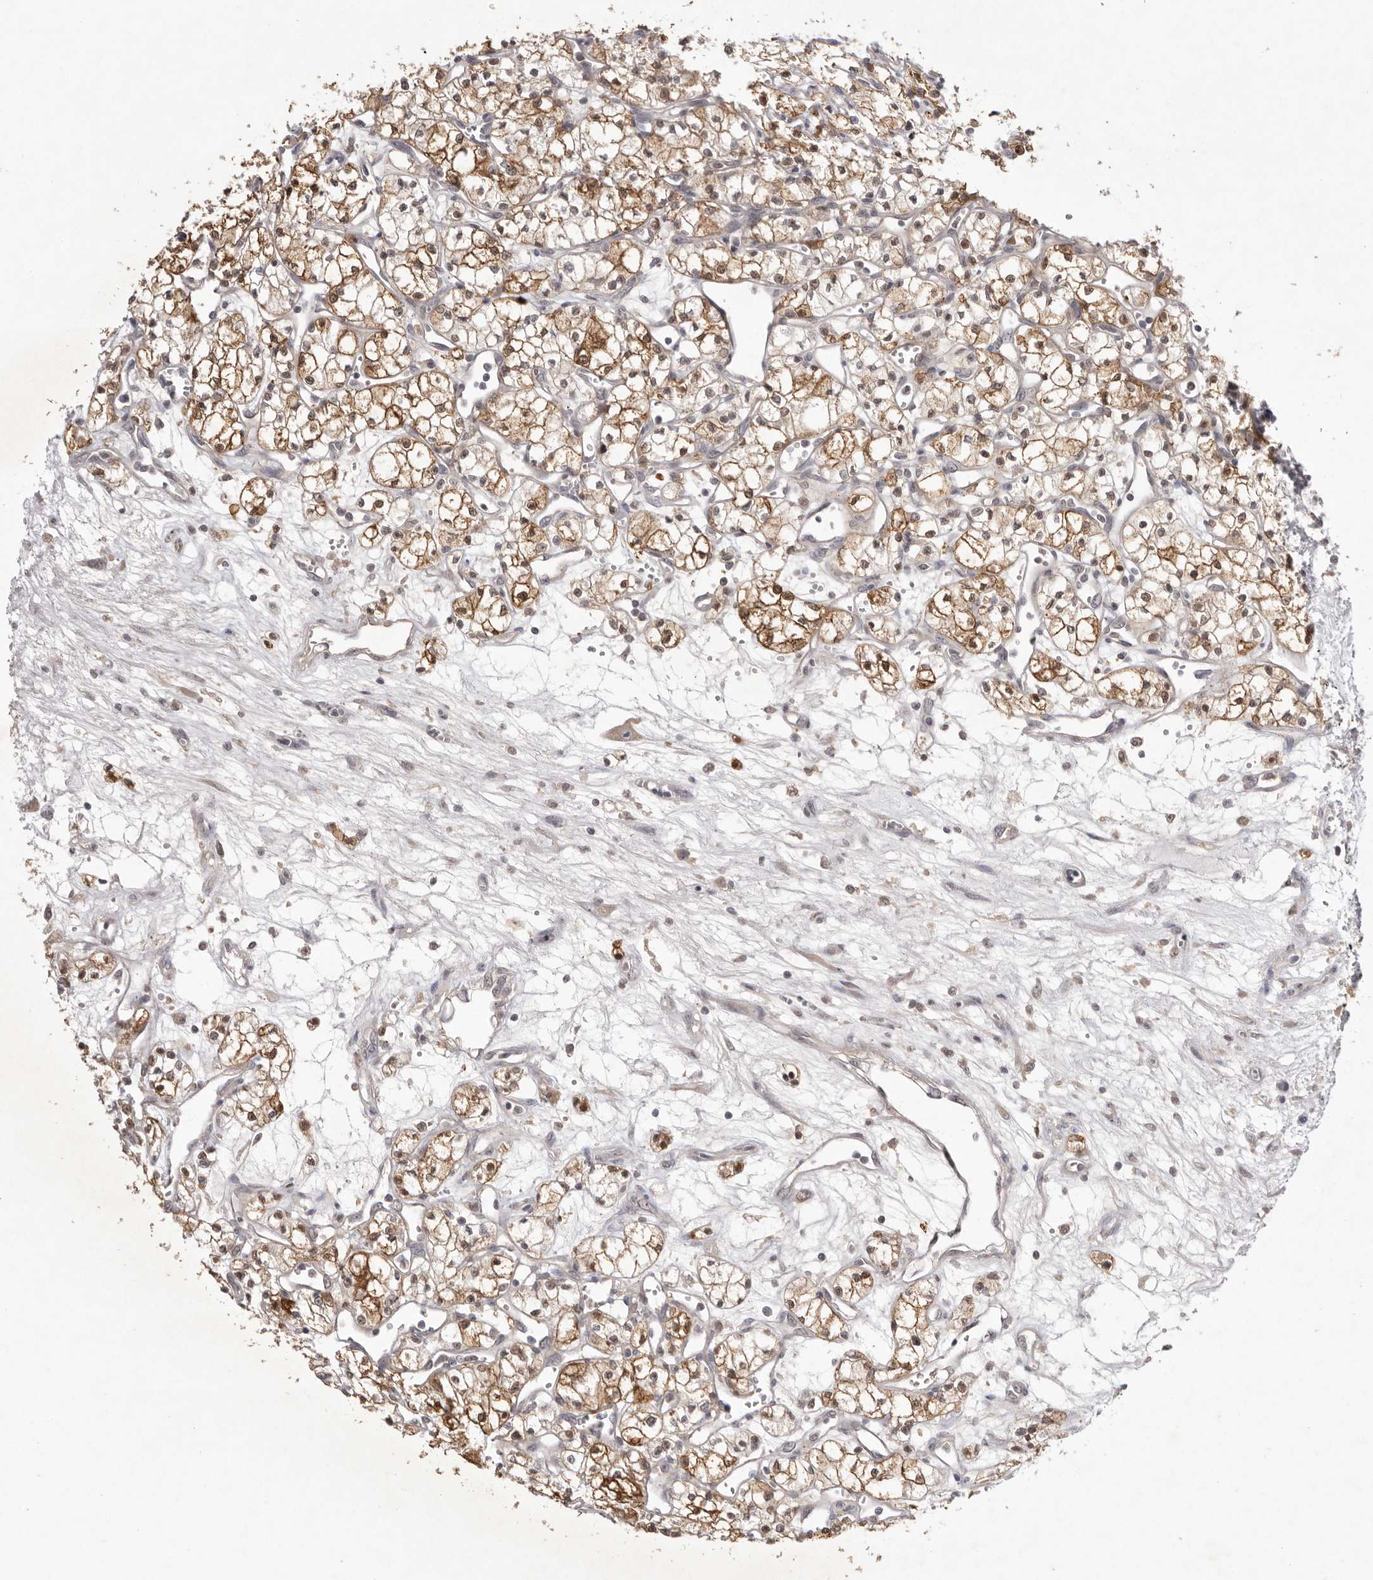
{"staining": {"intensity": "moderate", "quantity": ">75%", "location": "cytoplasmic/membranous,nuclear"}, "tissue": "renal cancer", "cell_type": "Tumor cells", "image_type": "cancer", "snomed": [{"axis": "morphology", "description": "Adenocarcinoma, NOS"}, {"axis": "topography", "description": "Kidney"}], "caption": "IHC staining of adenocarcinoma (renal), which reveals medium levels of moderate cytoplasmic/membranous and nuclear staining in about >75% of tumor cells indicating moderate cytoplasmic/membranous and nuclear protein expression. The staining was performed using DAB (brown) for protein detection and nuclei were counterstained in hematoxylin (blue).", "gene": "TADA1", "patient": {"sex": "male", "age": 59}}